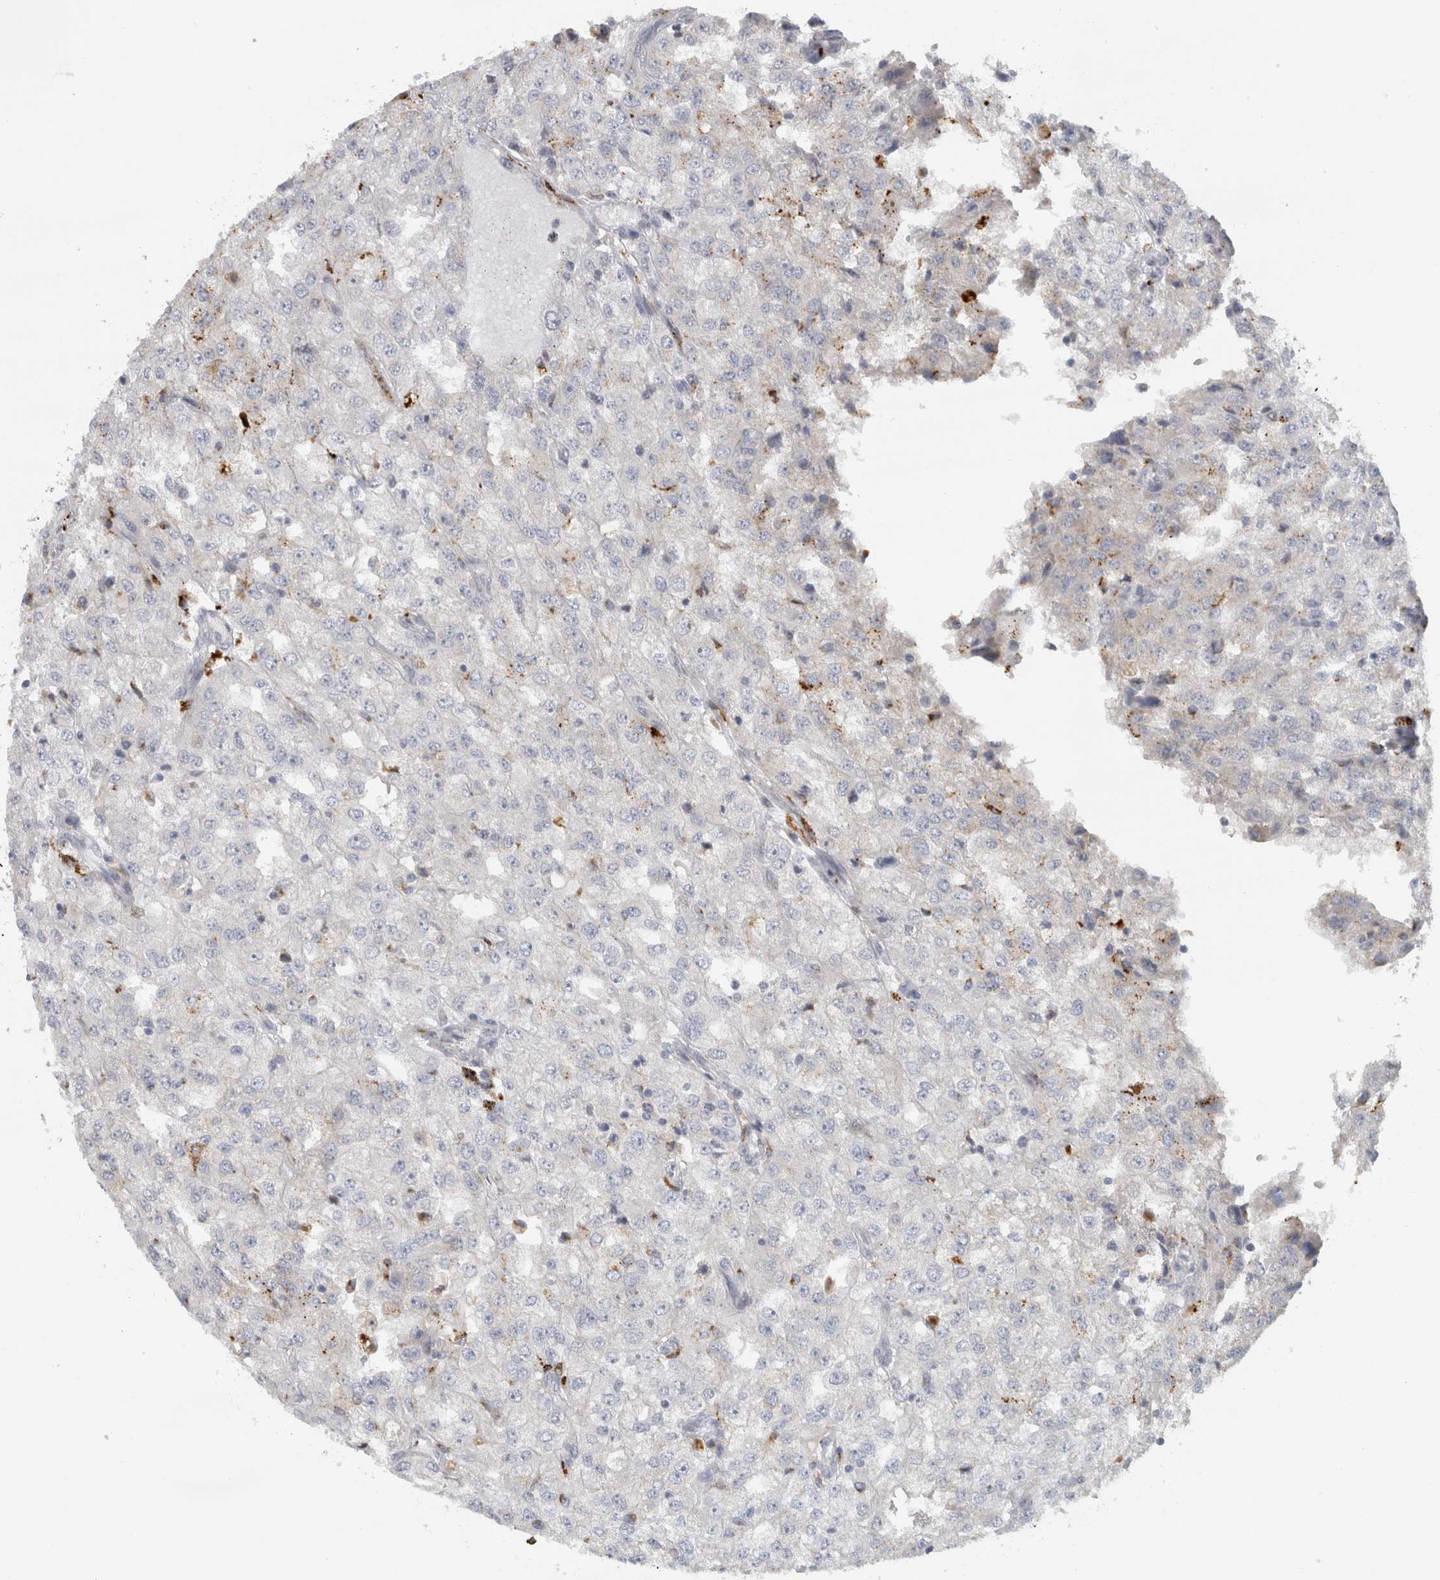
{"staining": {"intensity": "strong", "quantity": "<25%", "location": "cytoplasmic/membranous"}, "tissue": "renal cancer", "cell_type": "Tumor cells", "image_type": "cancer", "snomed": [{"axis": "morphology", "description": "Adenocarcinoma, NOS"}, {"axis": "topography", "description": "Kidney"}], "caption": "DAB immunohistochemical staining of renal adenocarcinoma demonstrates strong cytoplasmic/membranous protein positivity in about <25% of tumor cells.", "gene": "MGAT1", "patient": {"sex": "female", "age": 54}}